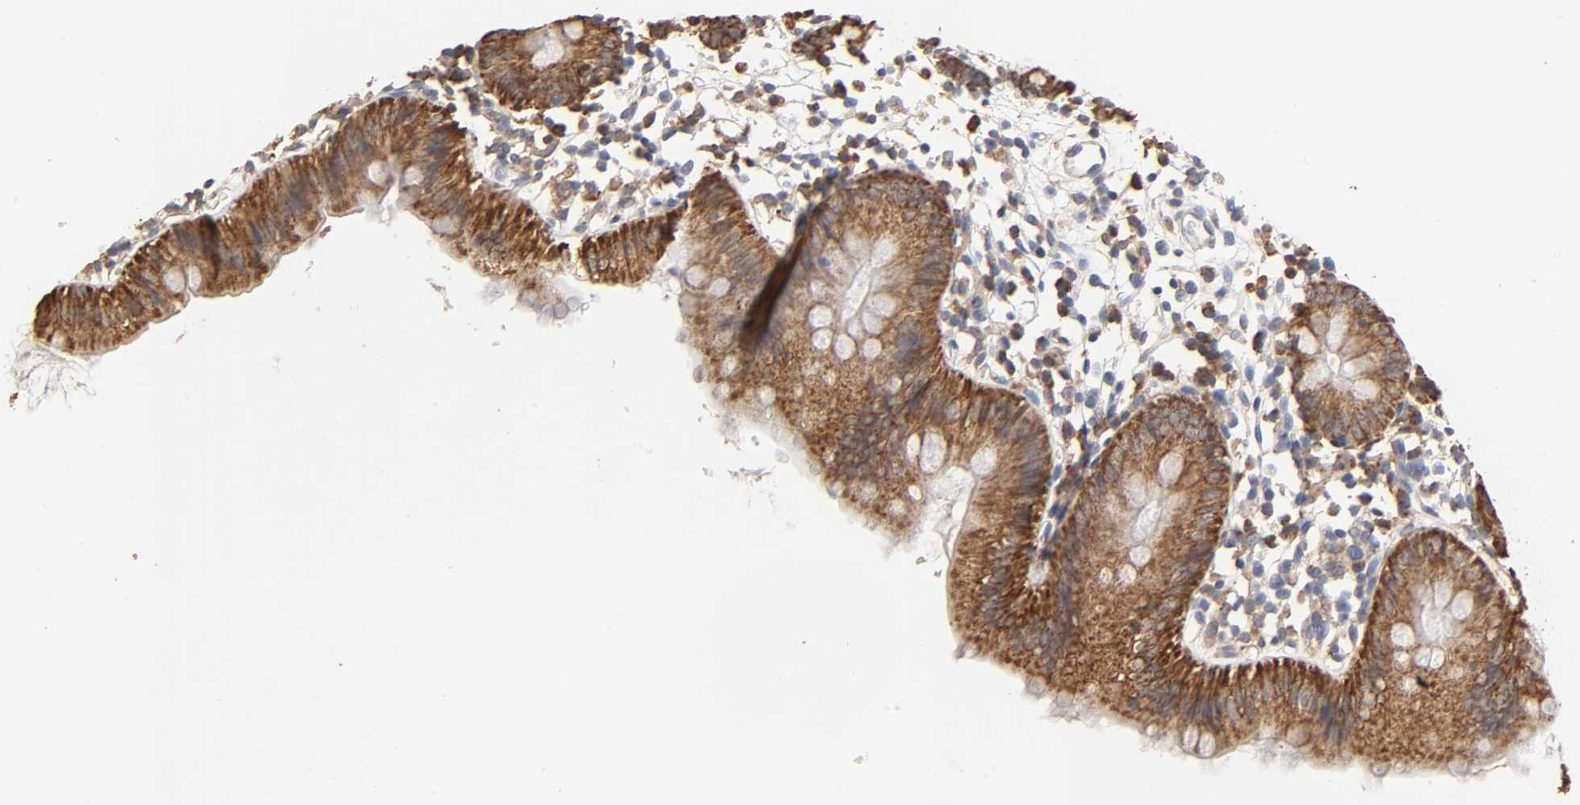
{"staining": {"intensity": "weak", "quantity": "25%-75%", "location": "cytoplasmic/membranous"}, "tissue": "colon", "cell_type": "Endothelial cells", "image_type": "normal", "snomed": [{"axis": "morphology", "description": "Normal tissue, NOS"}, {"axis": "topography", "description": "Colon"}], "caption": "Immunohistochemistry (IHC) image of unremarkable colon: human colon stained using immunohistochemistry (IHC) demonstrates low levels of weak protein expression localized specifically in the cytoplasmic/membranous of endothelial cells, appearing as a cytoplasmic/membranous brown color.", "gene": "CYCS", "patient": {"sex": "male", "age": 14}}